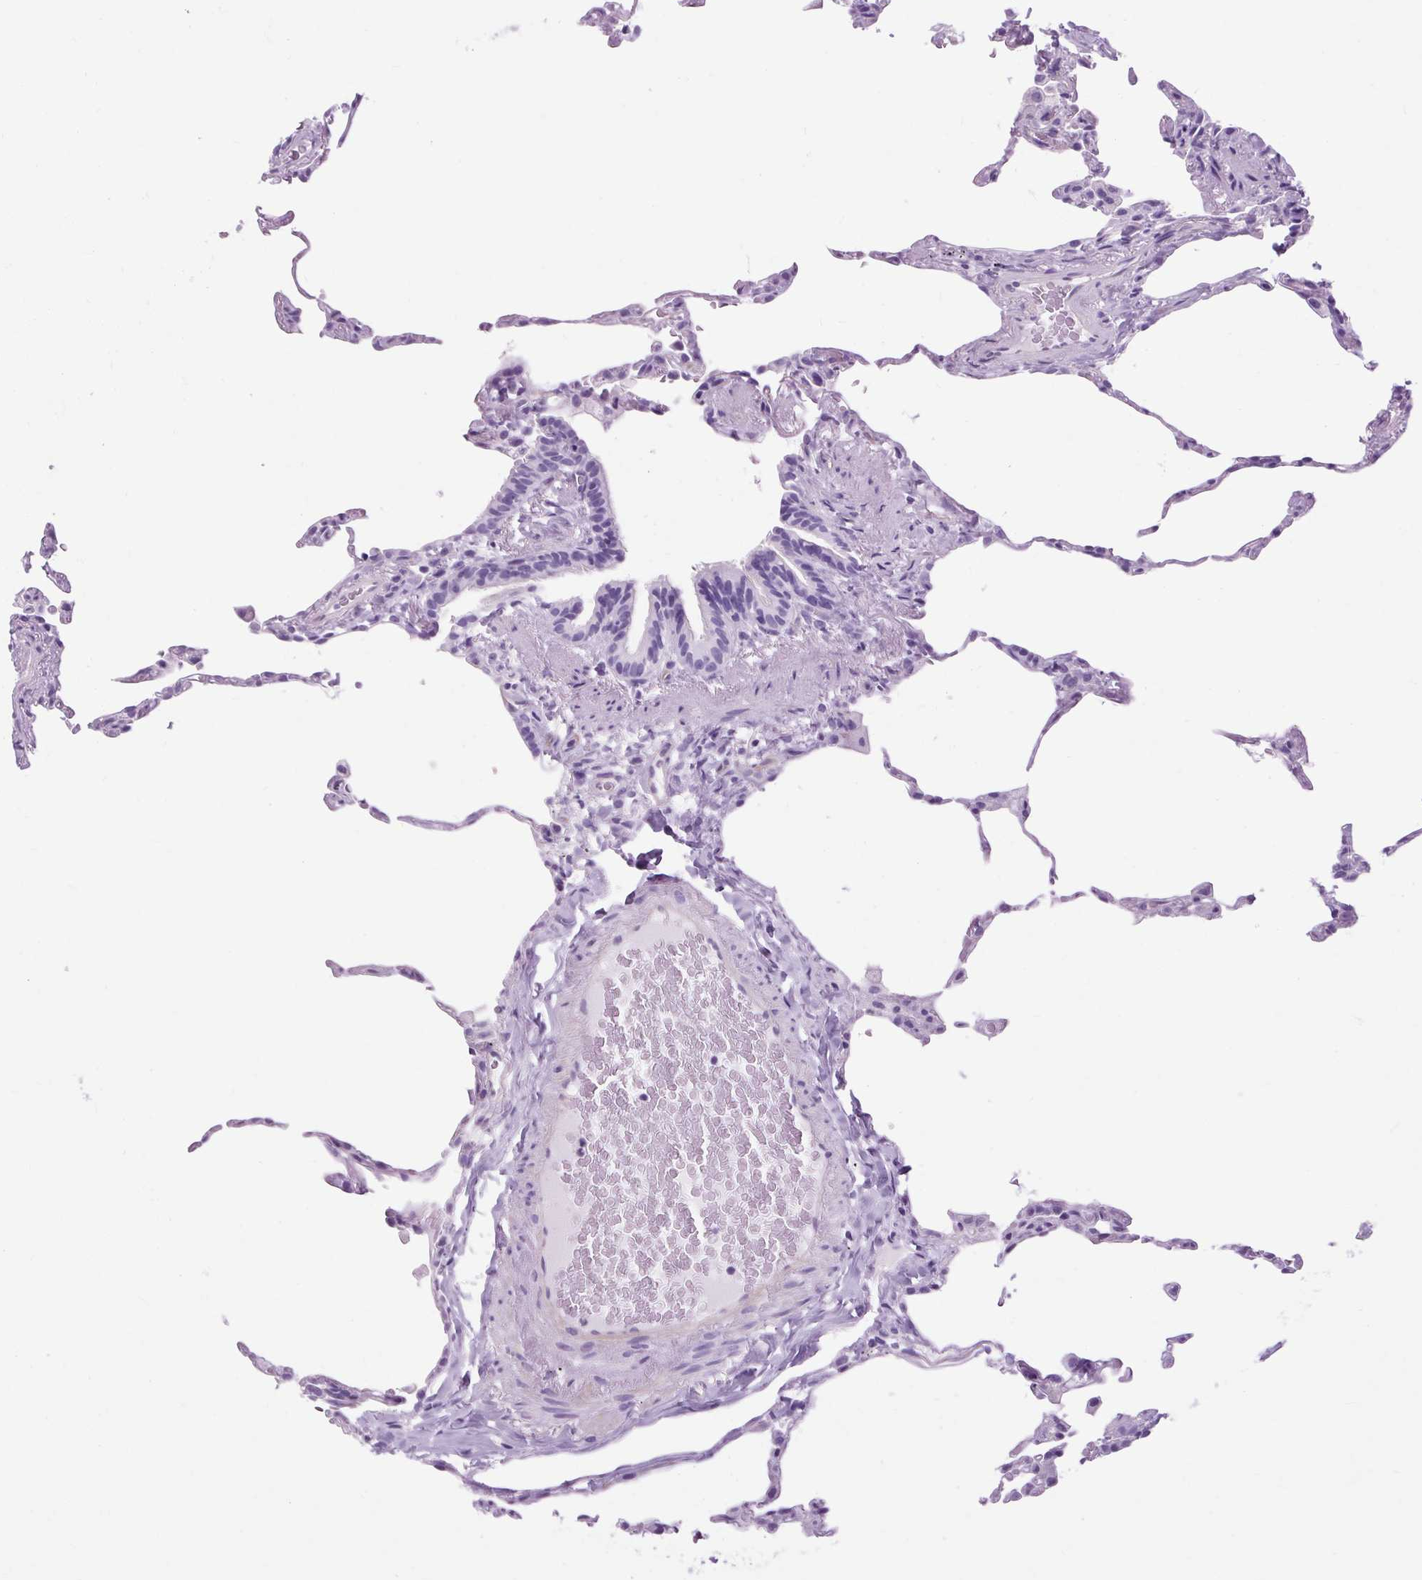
{"staining": {"intensity": "negative", "quantity": "none", "location": "none"}, "tissue": "lung", "cell_type": "Alveolar cells", "image_type": "normal", "snomed": [{"axis": "morphology", "description": "Normal tissue, NOS"}, {"axis": "topography", "description": "Lung"}], "caption": "Immunohistochemistry (IHC) photomicrograph of benign lung: lung stained with DAB exhibits no significant protein staining in alveolar cells.", "gene": "OOEP", "patient": {"sex": "female", "age": 57}}